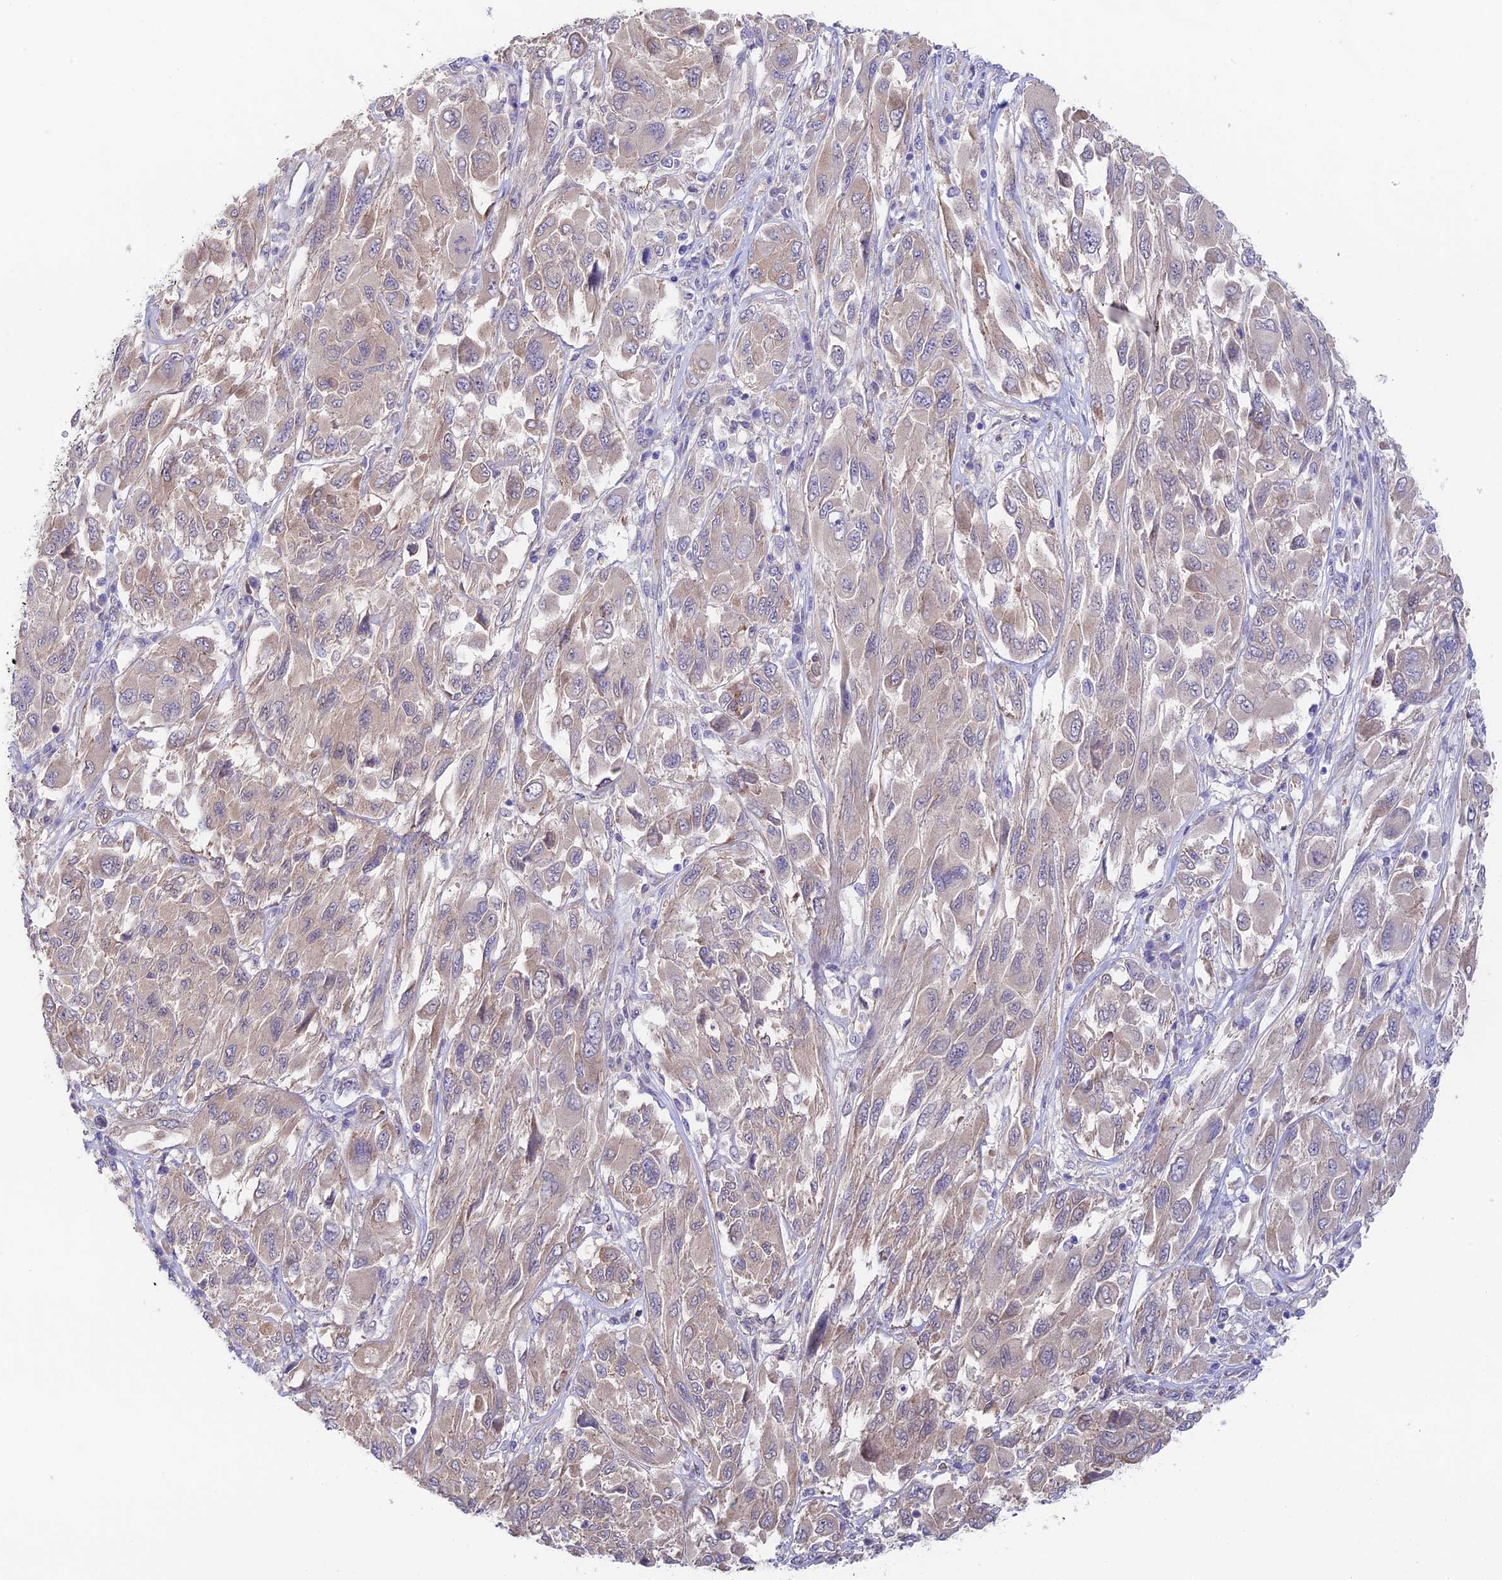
{"staining": {"intensity": "weak", "quantity": "25%-75%", "location": "cytoplasmic/membranous"}, "tissue": "melanoma", "cell_type": "Tumor cells", "image_type": "cancer", "snomed": [{"axis": "morphology", "description": "Malignant melanoma, NOS"}, {"axis": "topography", "description": "Skin"}], "caption": "Malignant melanoma stained with immunohistochemistry reveals weak cytoplasmic/membranous expression in about 25%-75% of tumor cells.", "gene": "ANKRD50", "patient": {"sex": "female", "age": 91}}